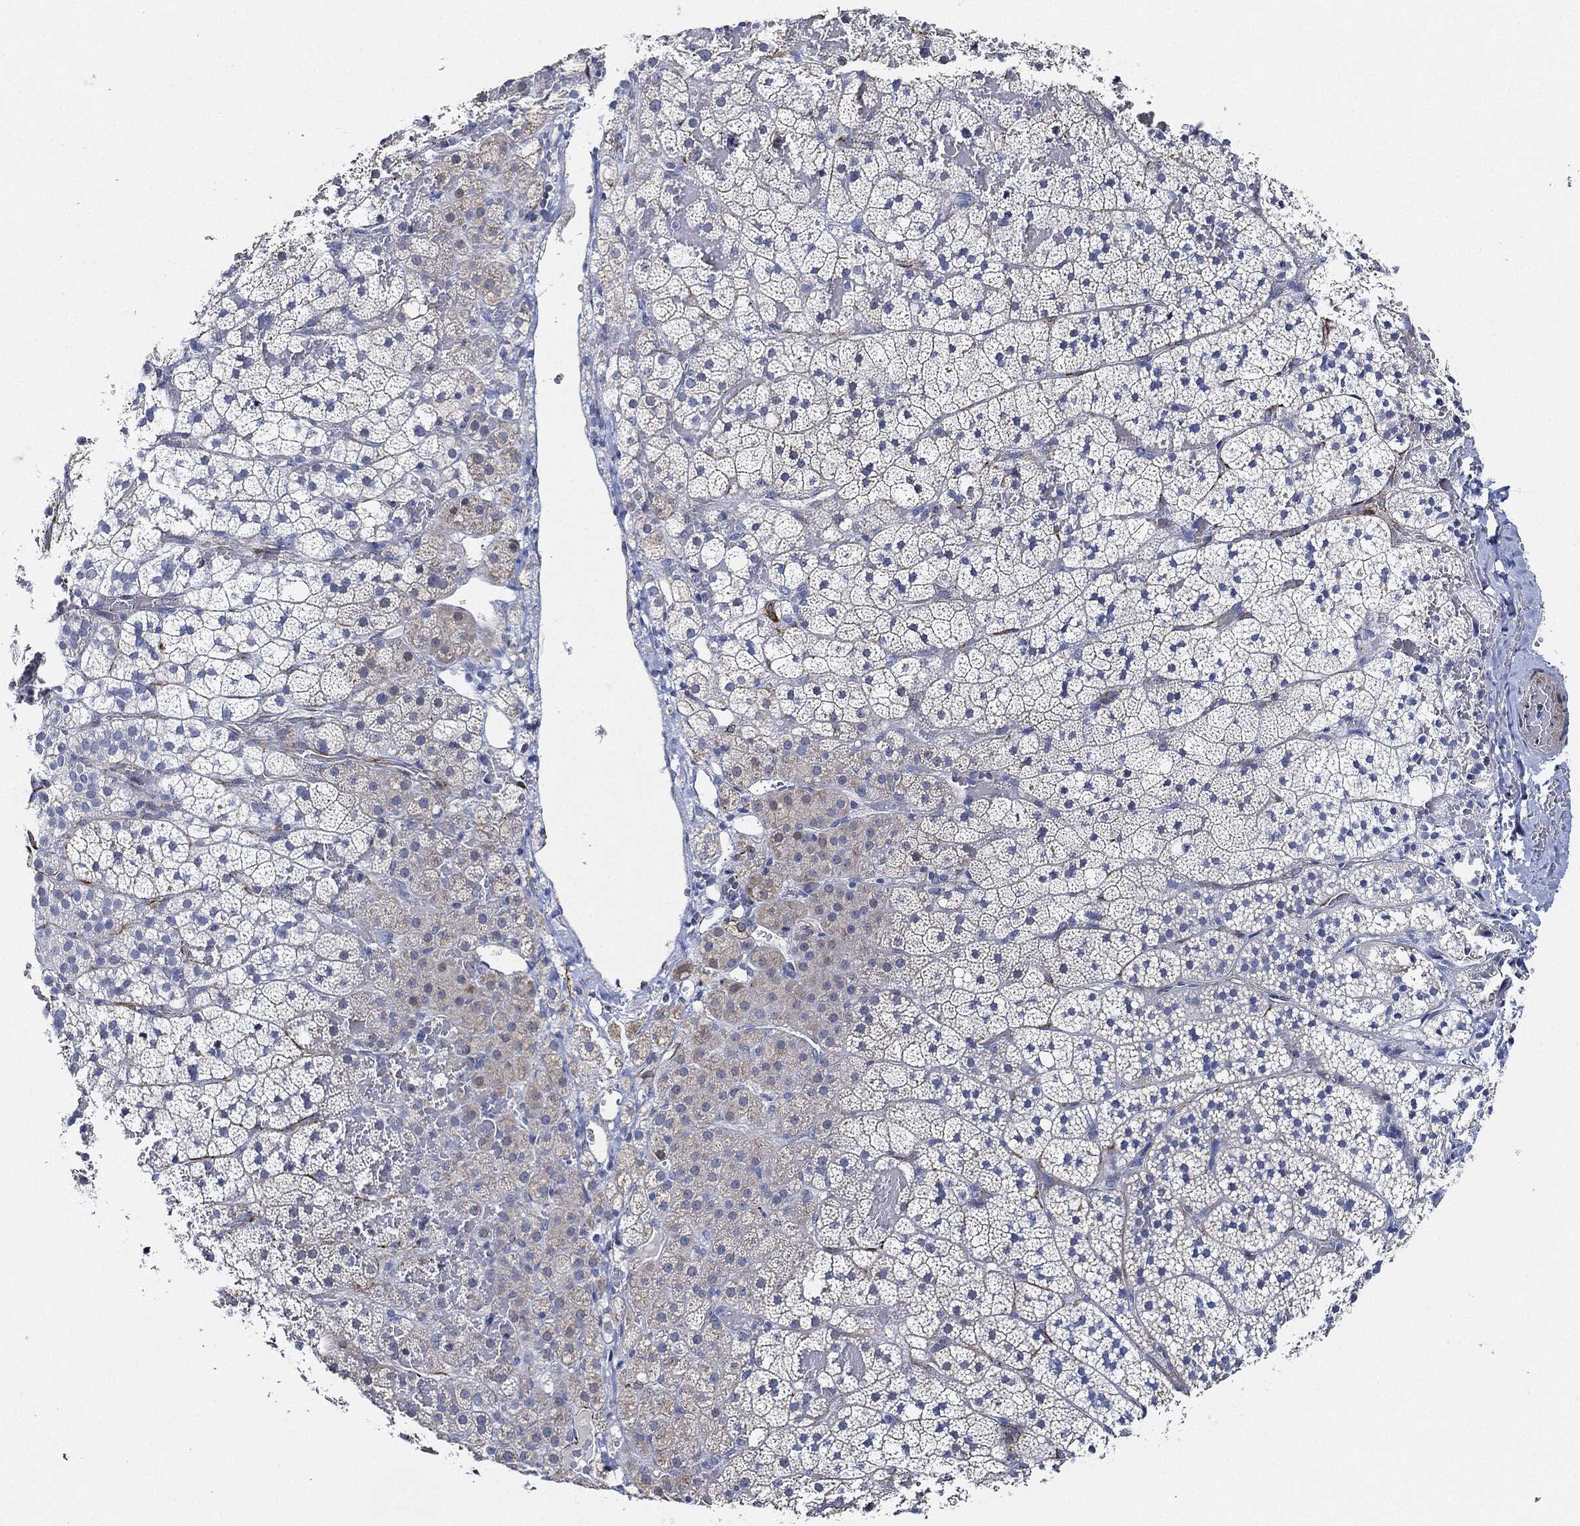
{"staining": {"intensity": "negative", "quantity": "none", "location": "none"}, "tissue": "adrenal gland", "cell_type": "Glandular cells", "image_type": "normal", "snomed": [{"axis": "morphology", "description": "Normal tissue, NOS"}, {"axis": "topography", "description": "Adrenal gland"}], "caption": "Glandular cells show no significant expression in normal adrenal gland. (DAB immunohistochemistry, high magnification).", "gene": "THSD1", "patient": {"sex": "male", "age": 53}}